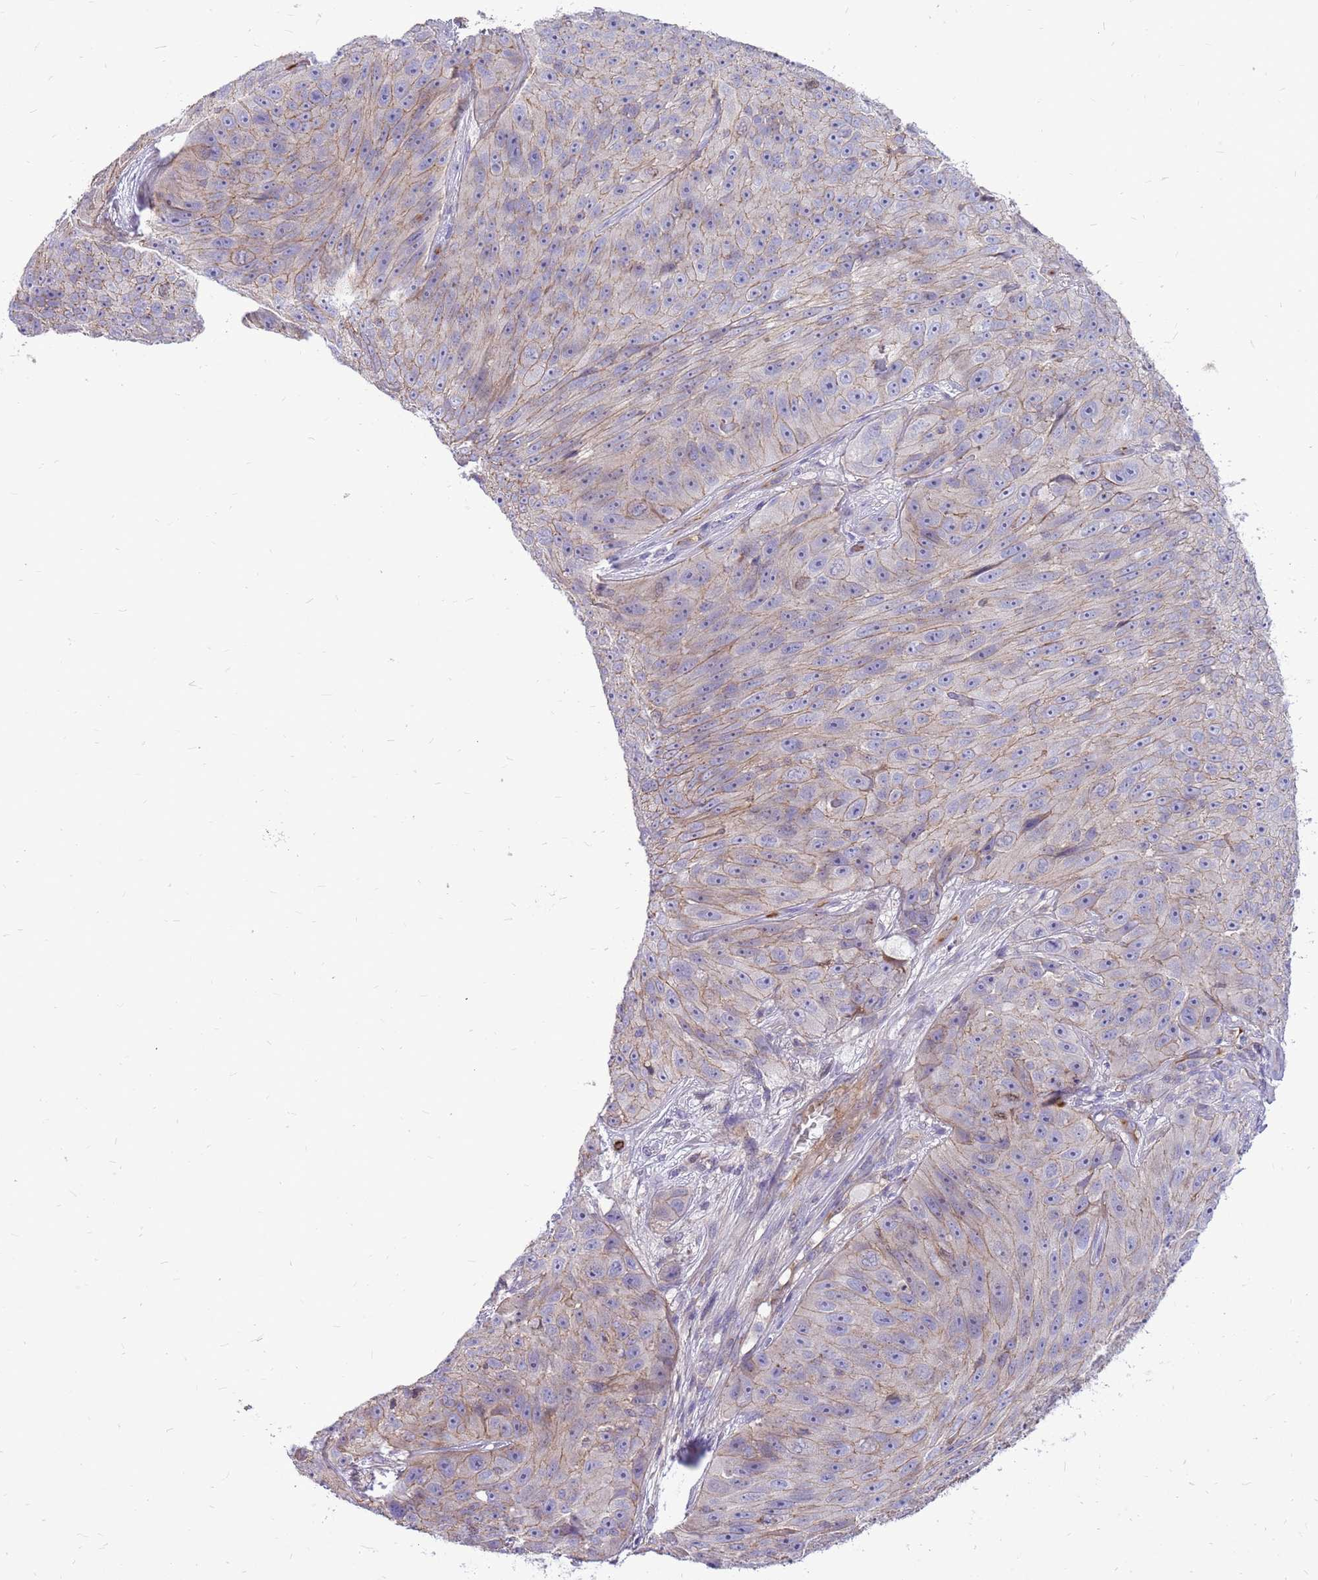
{"staining": {"intensity": "weak", "quantity": "25%-75%", "location": "cytoplasmic/membranous"}, "tissue": "skin cancer", "cell_type": "Tumor cells", "image_type": "cancer", "snomed": [{"axis": "morphology", "description": "Squamous cell carcinoma, NOS"}, {"axis": "topography", "description": "Skin"}], "caption": "This micrograph shows immunohistochemistry (IHC) staining of human skin cancer, with low weak cytoplasmic/membranous staining in approximately 25%-75% of tumor cells.", "gene": "WDR90", "patient": {"sex": "female", "age": 87}}